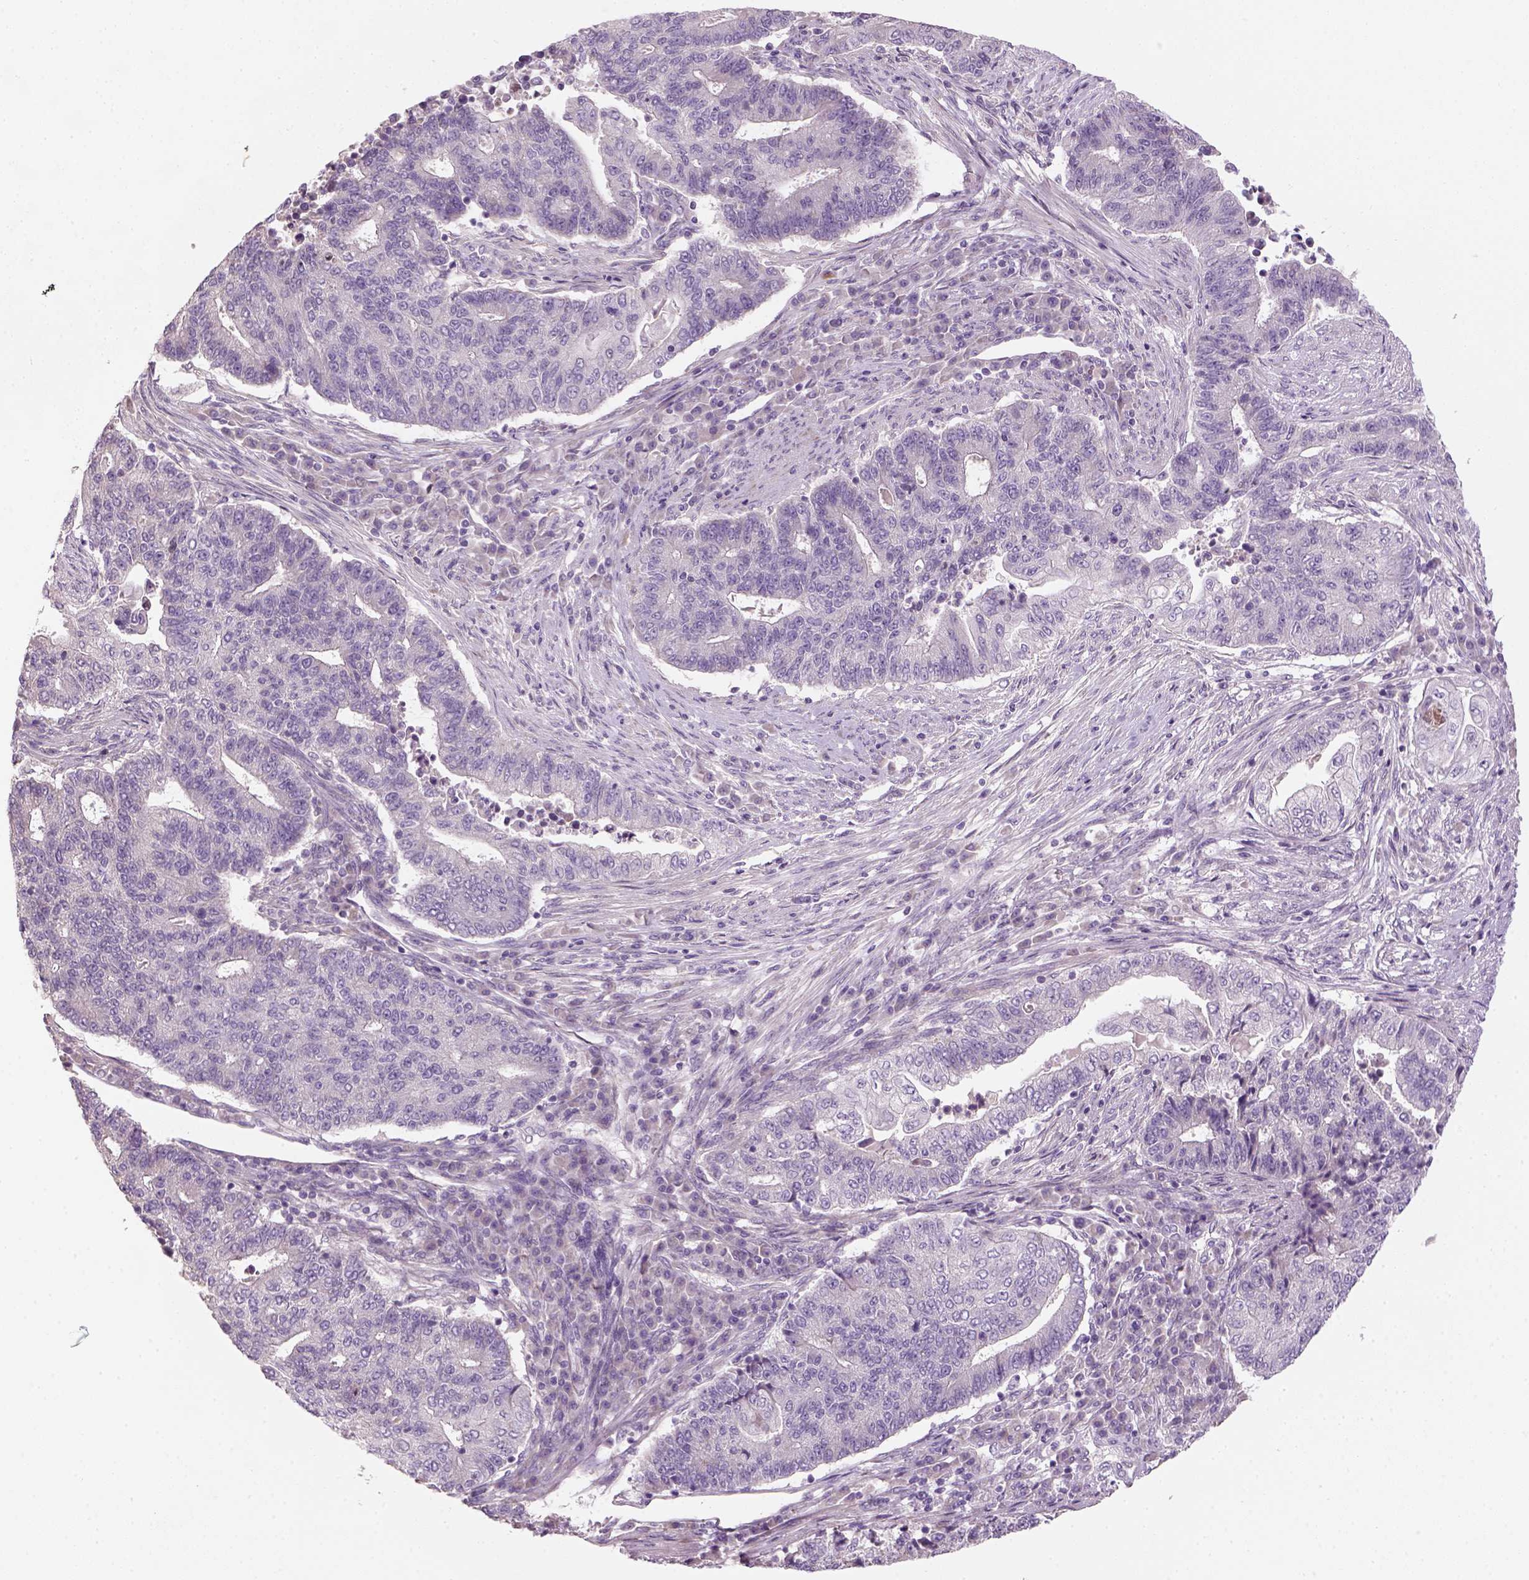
{"staining": {"intensity": "negative", "quantity": "none", "location": "none"}, "tissue": "endometrial cancer", "cell_type": "Tumor cells", "image_type": "cancer", "snomed": [{"axis": "morphology", "description": "Adenocarcinoma, NOS"}, {"axis": "topography", "description": "Uterus"}, {"axis": "topography", "description": "Endometrium"}], "caption": "Micrograph shows no protein expression in tumor cells of endometrial adenocarcinoma tissue.", "gene": "NUDT6", "patient": {"sex": "female", "age": 54}}